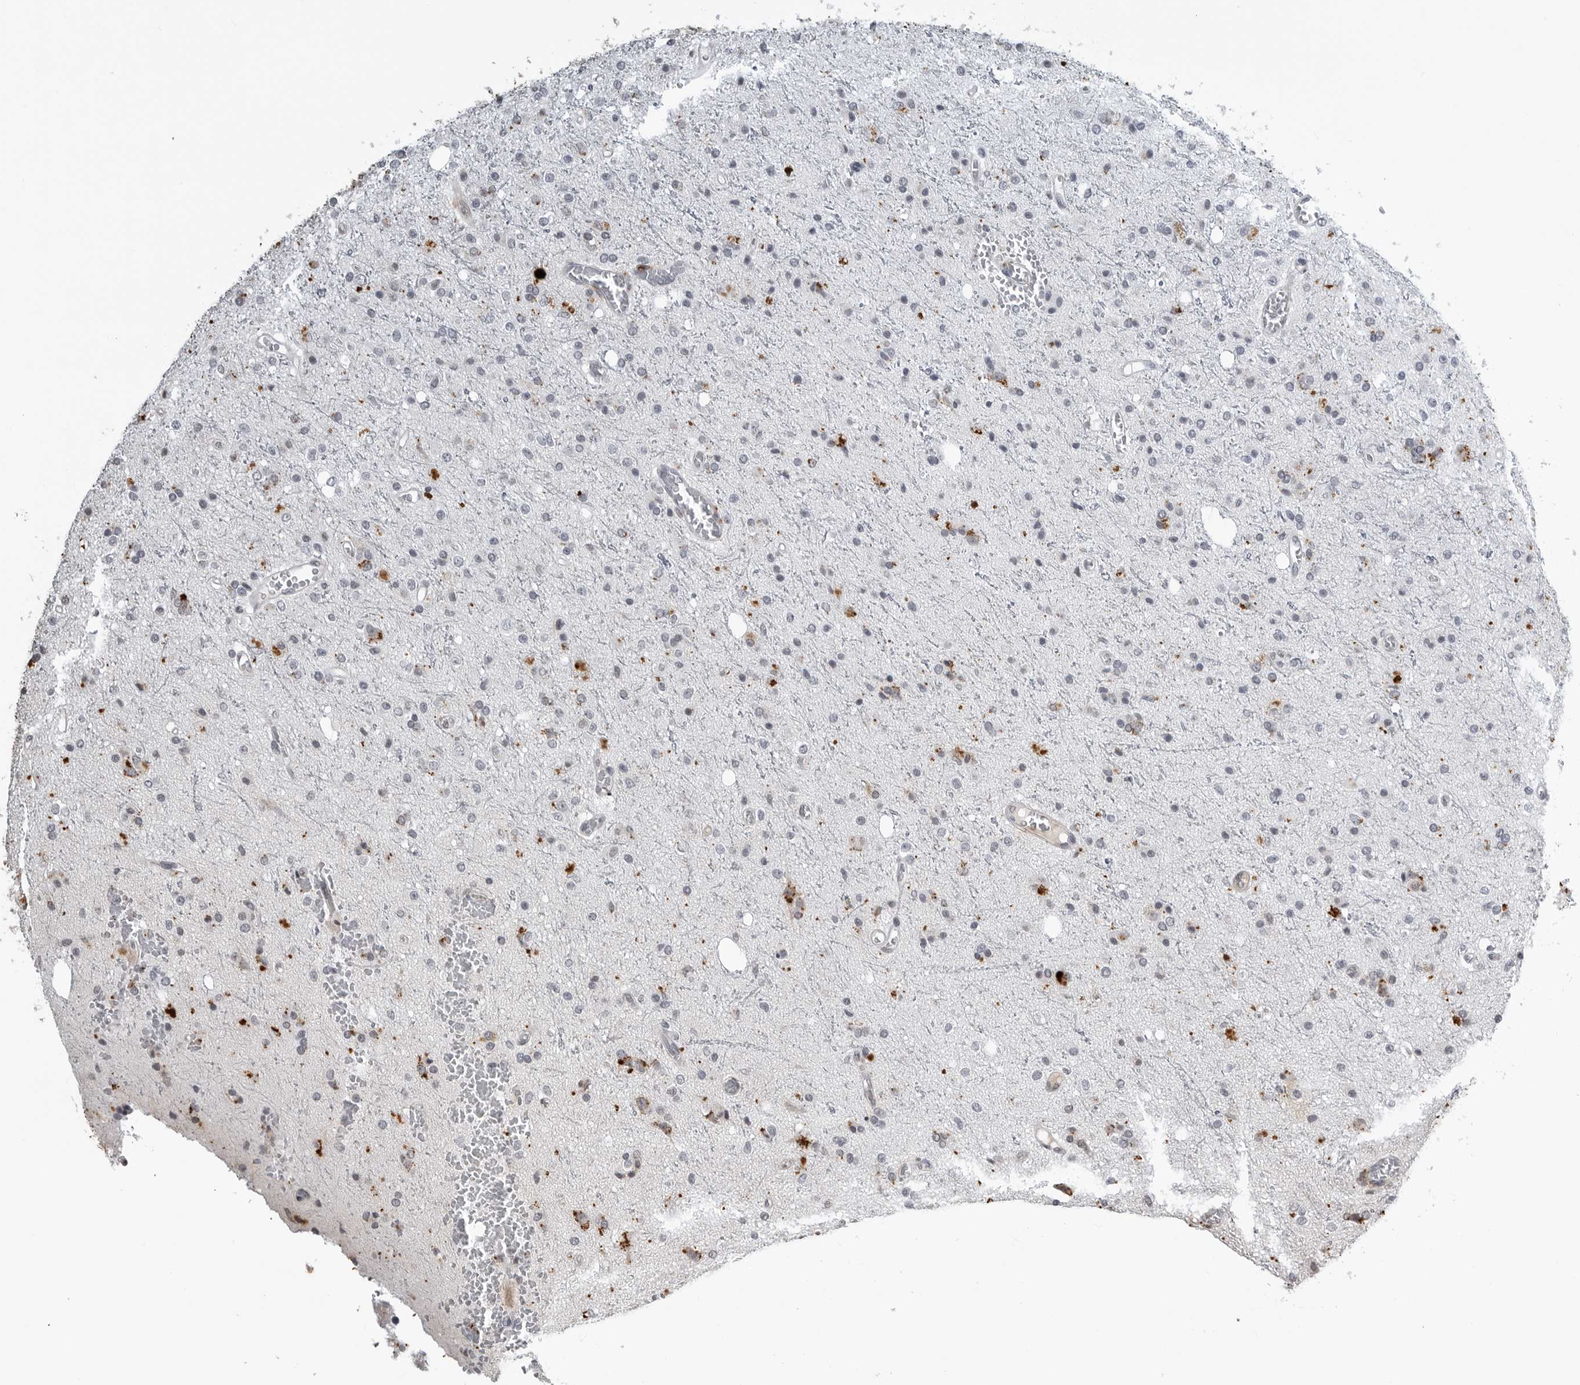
{"staining": {"intensity": "negative", "quantity": "none", "location": "none"}, "tissue": "glioma", "cell_type": "Tumor cells", "image_type": "cancer", "snomed": [{"axis": "morphology", "description": "Glioma, malignant, High grade"}, {"axis": "topography", "description": "Brain"}], "caption": "This is an immunohistochemistry (IHC) photomicrograph of human glioma. There is no staining in tumor cells.", "gene": "CXCR5", "patient": {"sex": "male", "age": 47}}